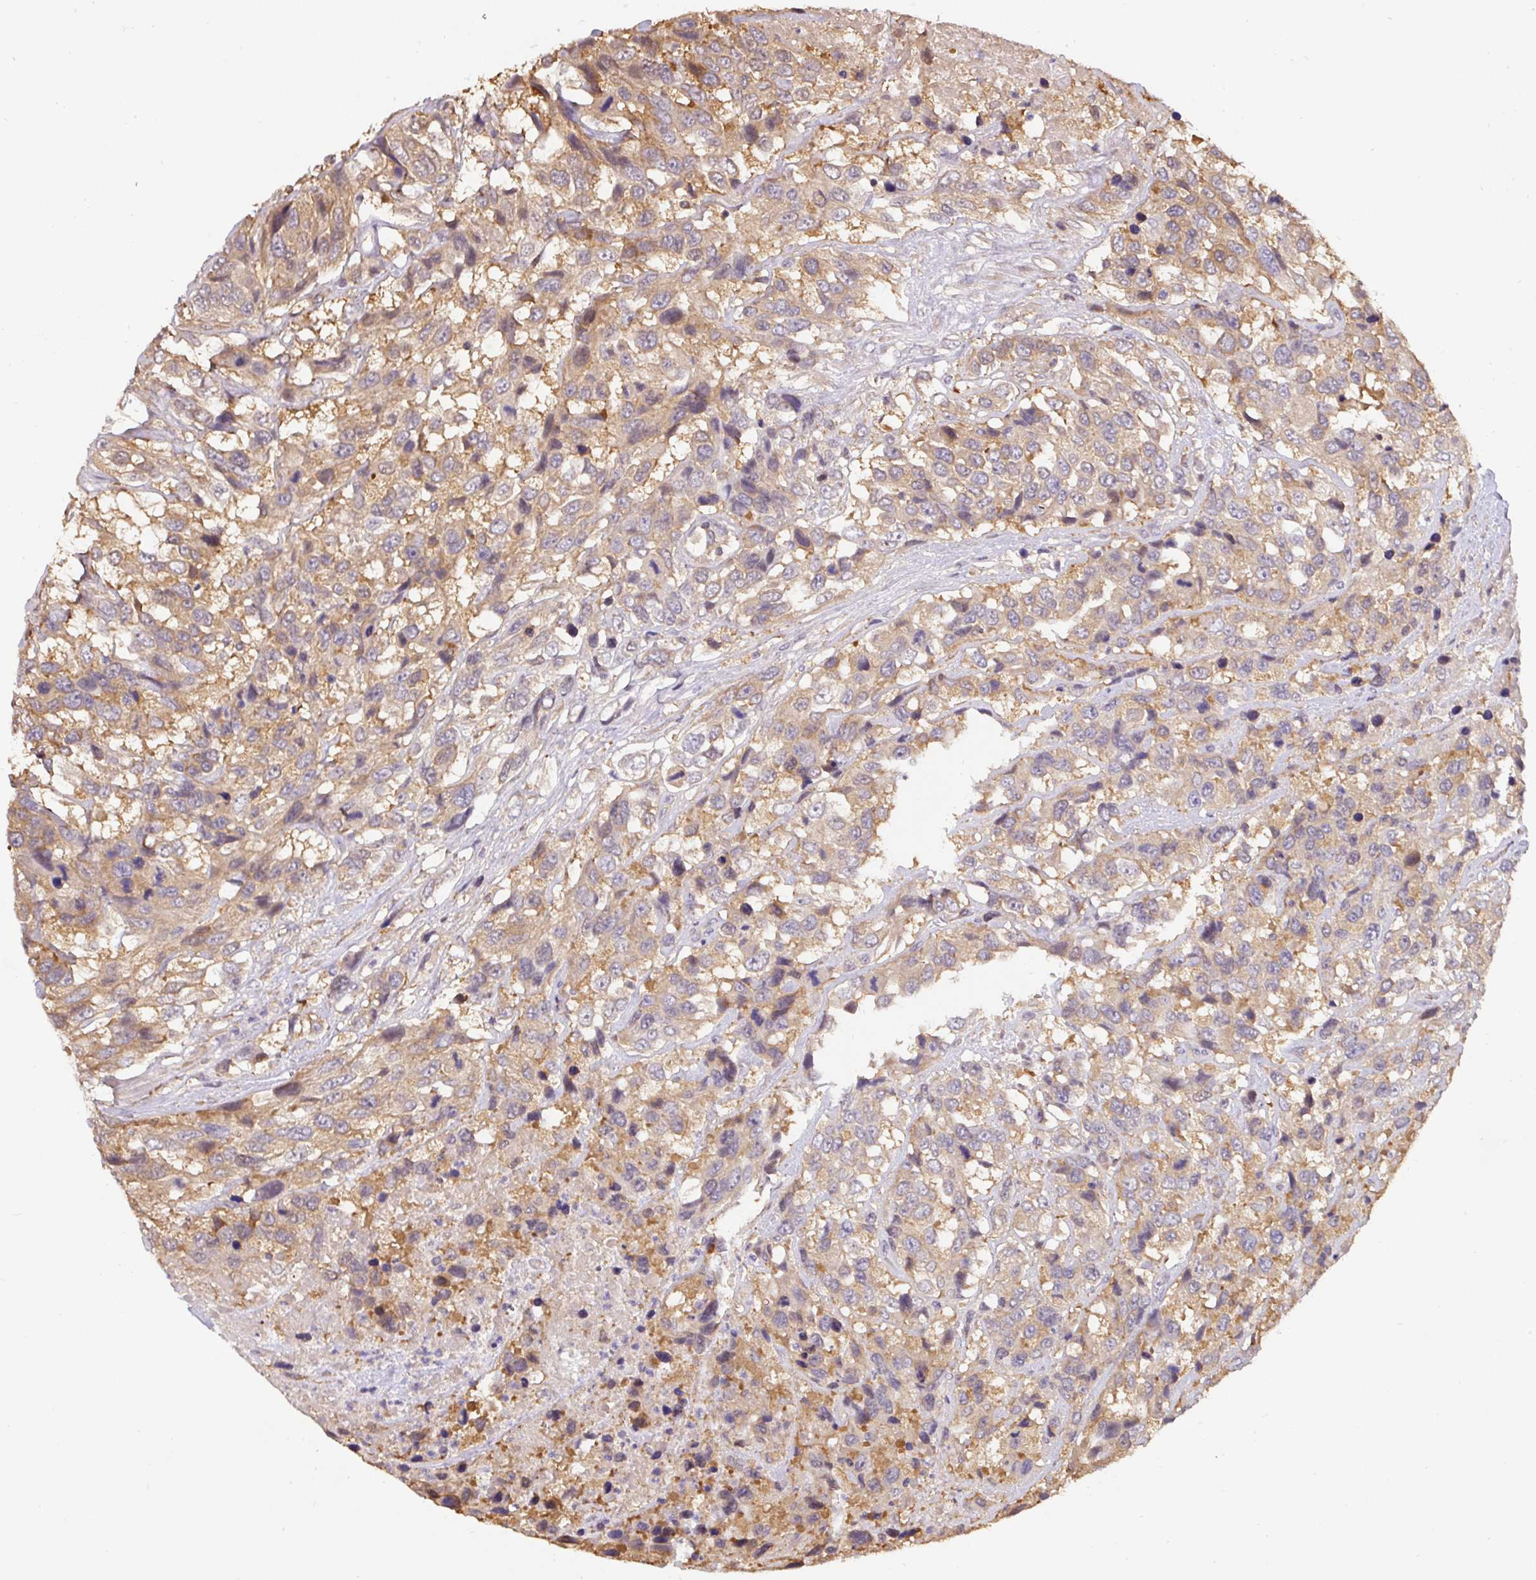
{"staining": {"intensity": "weak", "quantity": "25%-75%", "location": "cytoplasmic/membranous"}, "tissue": "urothelial cancer", "cell_type": "Tumor cells", "image_type": "cancer", "snomed": [{"axis": "morphology", "description": "Urothelial carcinoma, High grade"}, {"axis": "topography", "description": "Urinary bladder"}], "caption": "This image shows urothelial cancer stained with immunohistochemistry (IHC) to label a protein in brown. The cytoplasmic/membranous of tumor cells show weak positivity for the protein. Nuclei are counter-stained blue.", "gene": "ST13", "patient": {"sex": "female", "age": 70}}